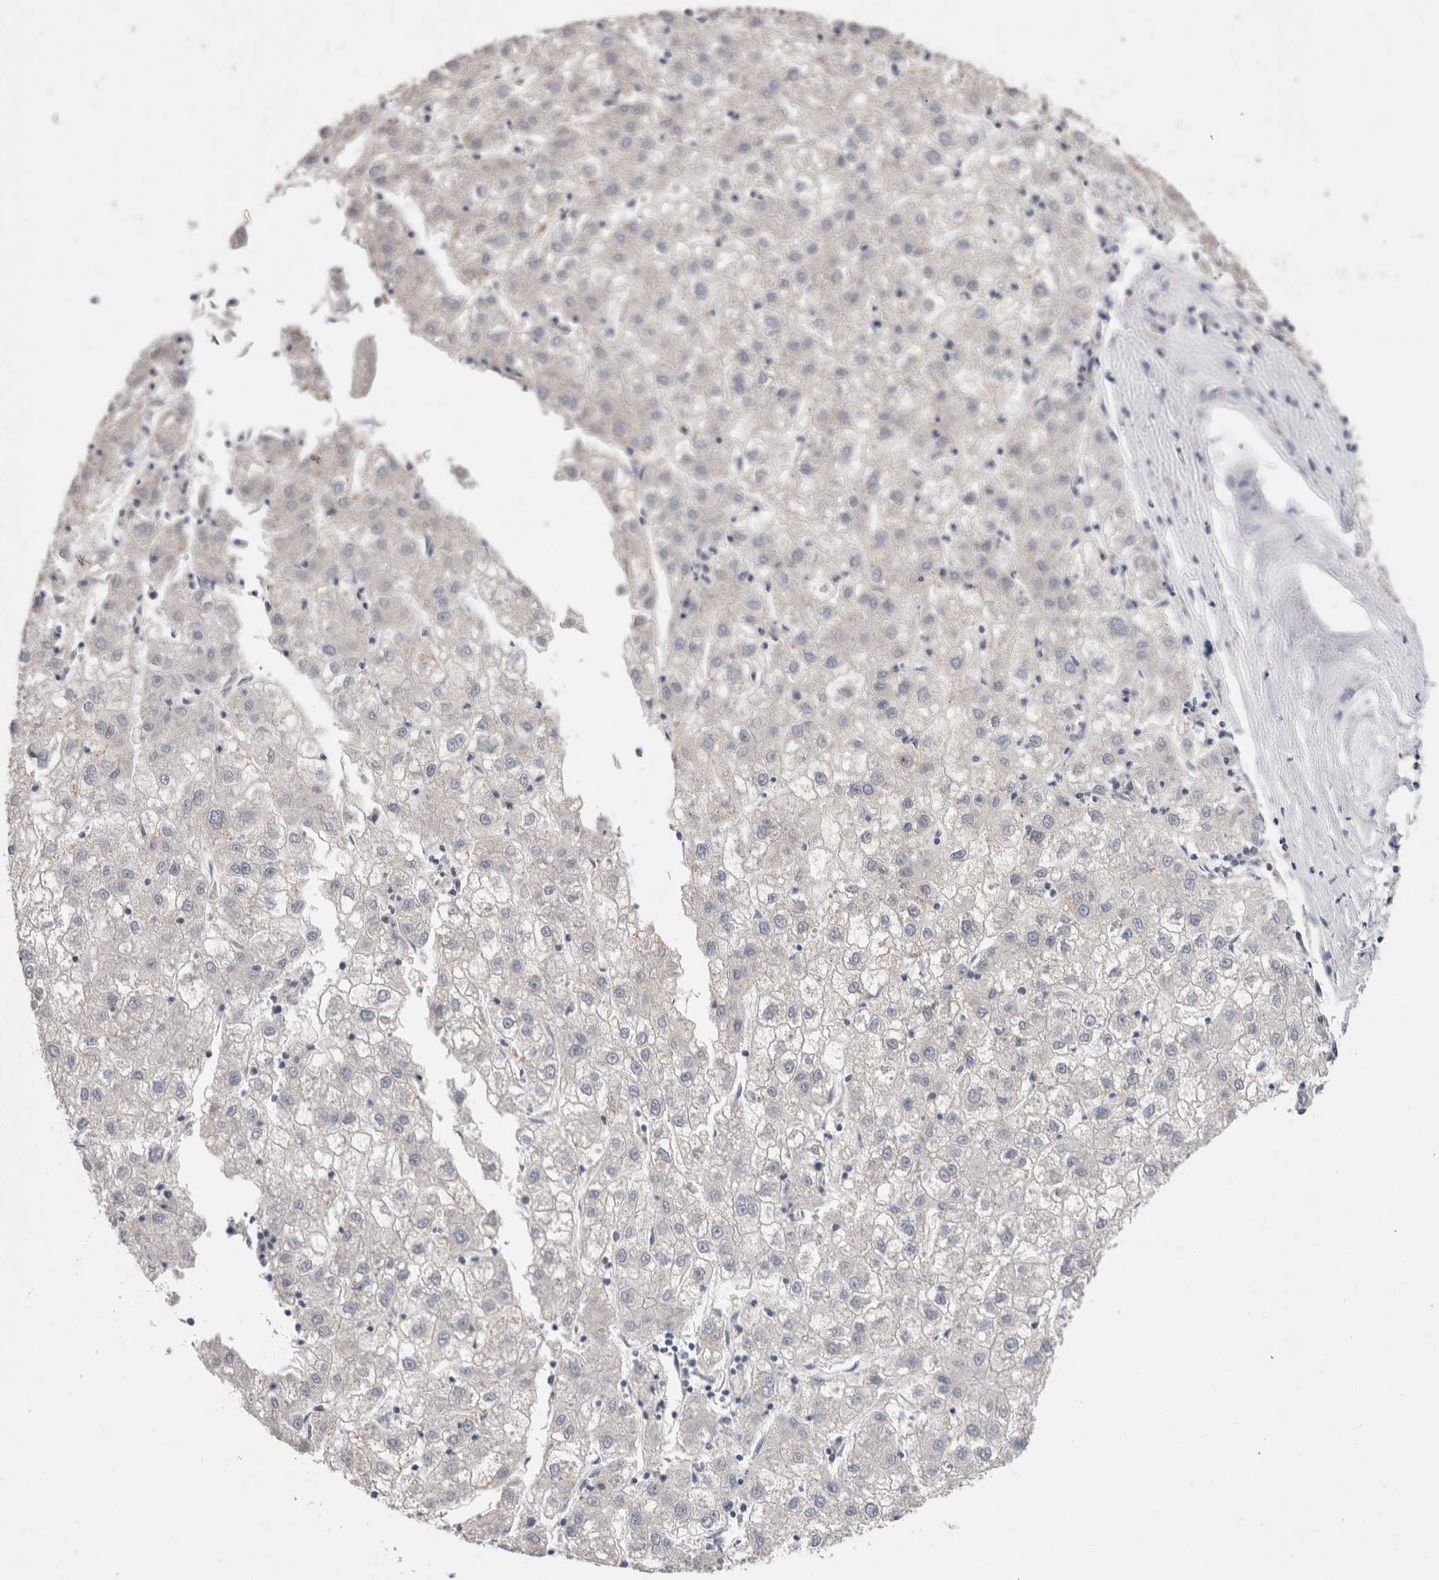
{"staining": {"intensity": "negative", "quantity": "none", "location": "none"}, "tissue": "liver cancer", "cell_type": "Tumor cells", "image_type": "cancer", "snomed": [{"axis": "morphology", "description": "Carcinoma, Hepatocellular, NOS"}, {"axis": "topography", "description": "Liver"}], "caption": "Liver cancer was stained to show a protein in brown. There is no significant staining in tumor cells.", "gene": "CRYBG1", "patient": {"sex": "male", "age": 72}}